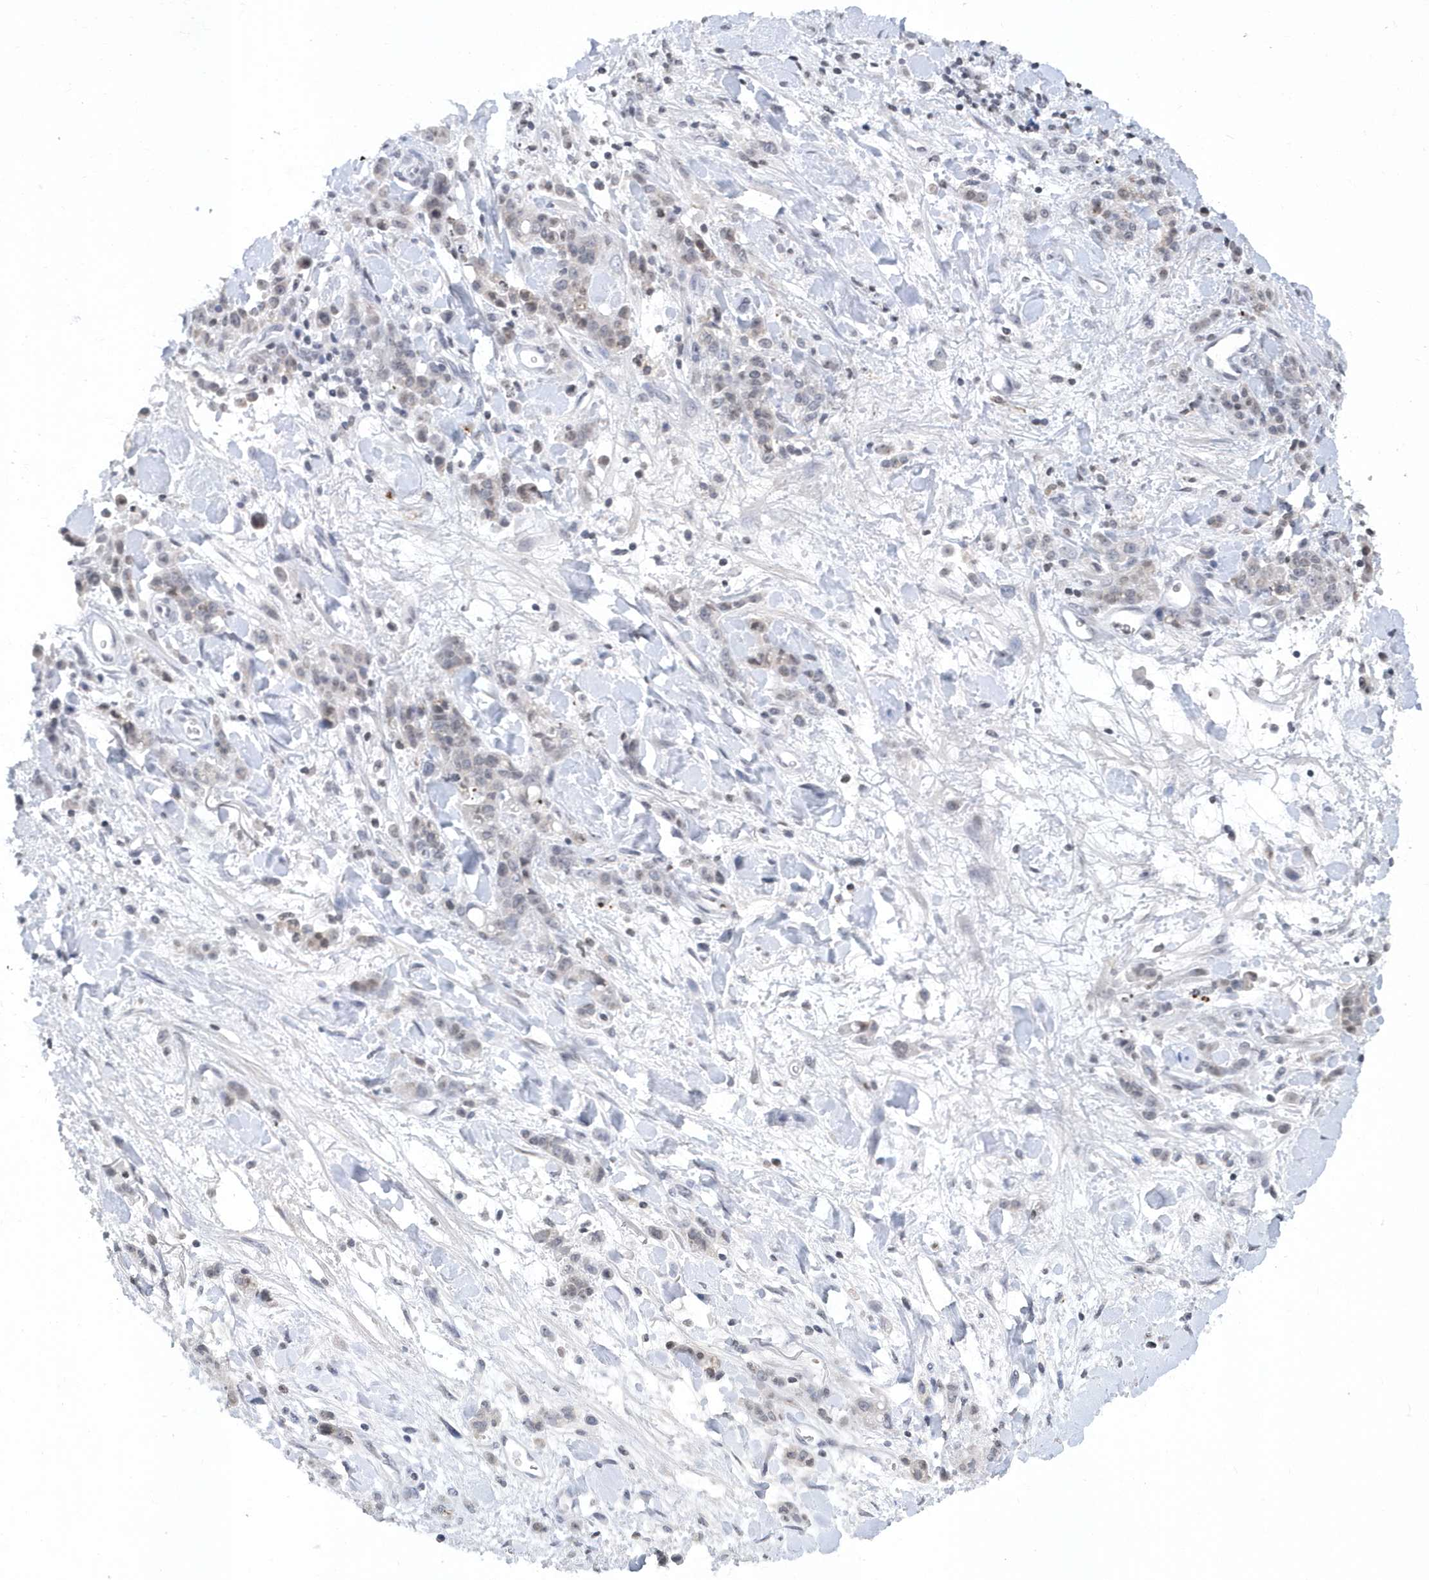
{"staining": {"intensity": "weak", "quantity": "<25%", "location": "nuclear"}, "tissue": "stomach cancer", "cell_type": "Tumor cells", "image_type": "cancer", "snomed": [{"axis": "morphology", "description": "Normal tissue, NOS"}, {"axis": "morphology", "description": "Adenocarcinoma, NOS"}, {"axis": "topography", "description": "Stomach"}], "caption": "This is an immunohistochemistry micrograph of stomach adenocarcinoma. There is no positivity in tumor cells.", "gene": "VWA5B2", "patient": {"sex": "male", "age": 82}}